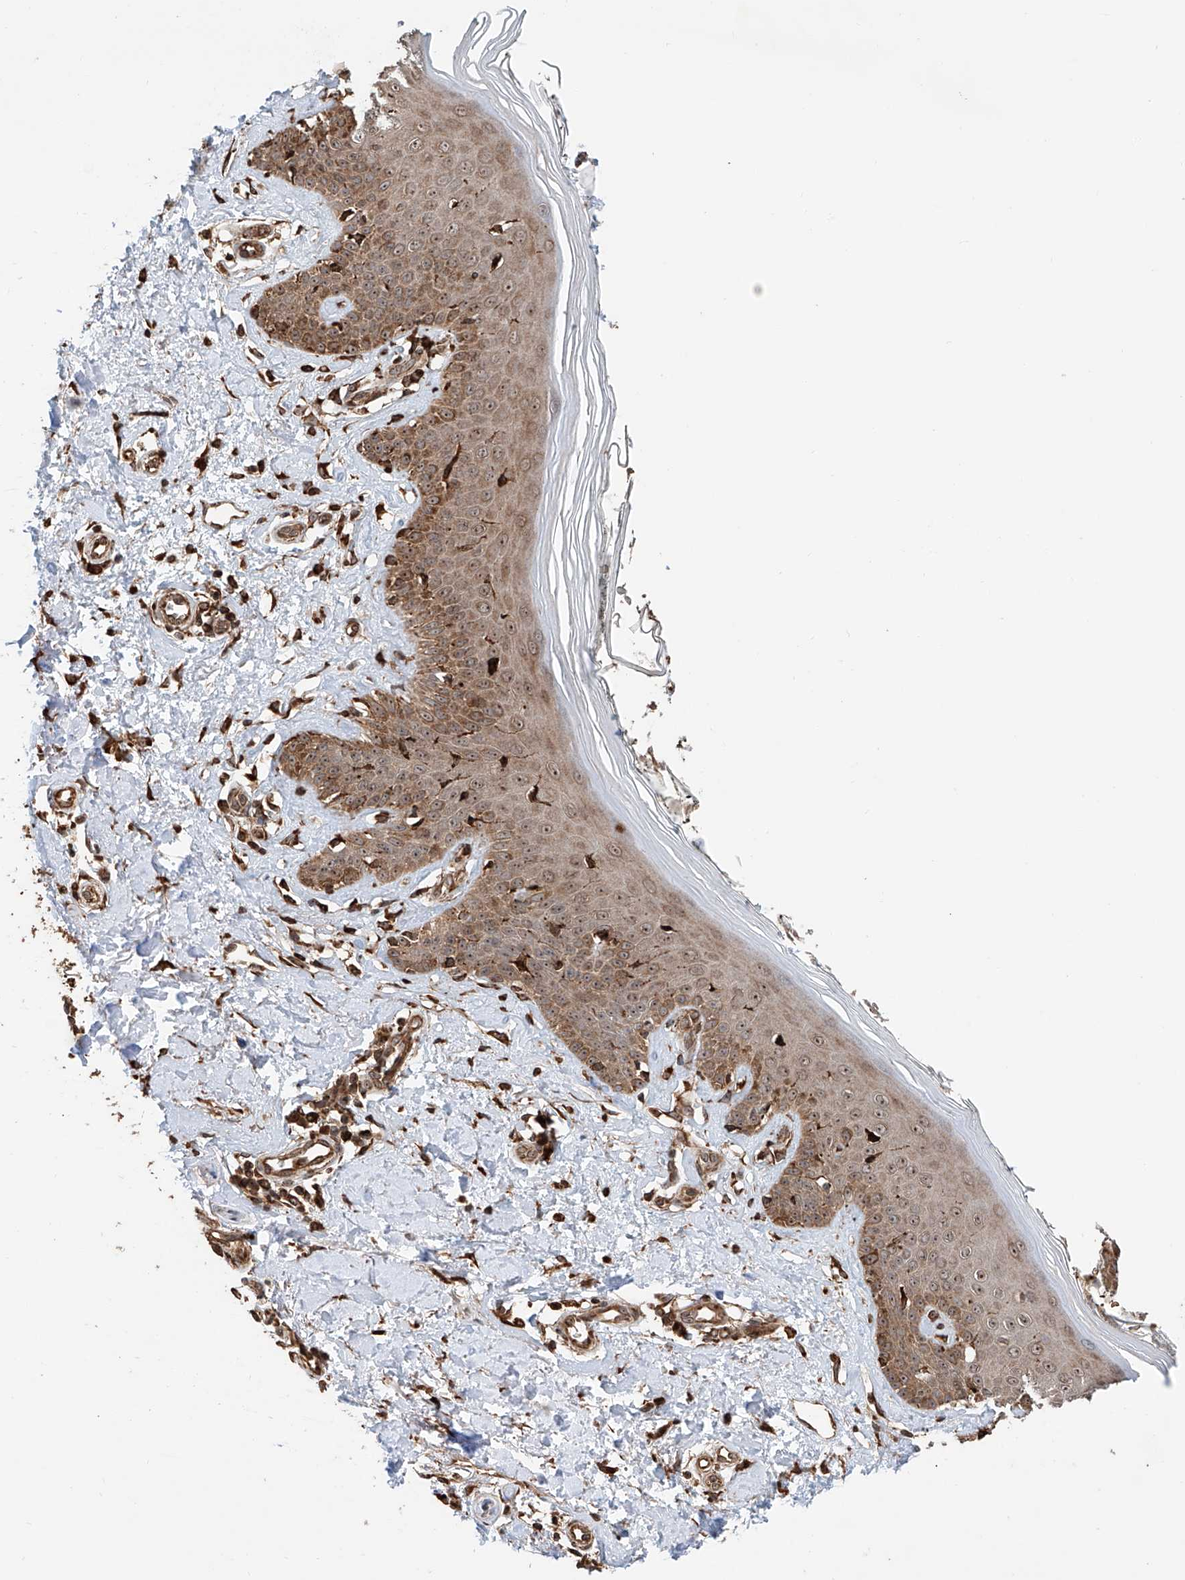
{"staining": {"intensity": "strong", "quantity": ">75%", "location": "cytoplasmic/membranous,nuclear"}, "tissue": "skin", "cell_type": "Fibroblasts", "image_type": "normal", "snomed": [{"axis": "morphology", "description": "Normal tissue, NOS"}, {"axis": "topography", "description": "Skin"}], "caption": "IHC histopathology image of unremarkable human skin stained for a protein (brown), which exhibits high levels of strong cytoplasmic/membranous,nuclear positivity in approximately >75% of fibroblasts.", "gene": "DNAH8", "patient": {"sex": "female", "age": 64}}